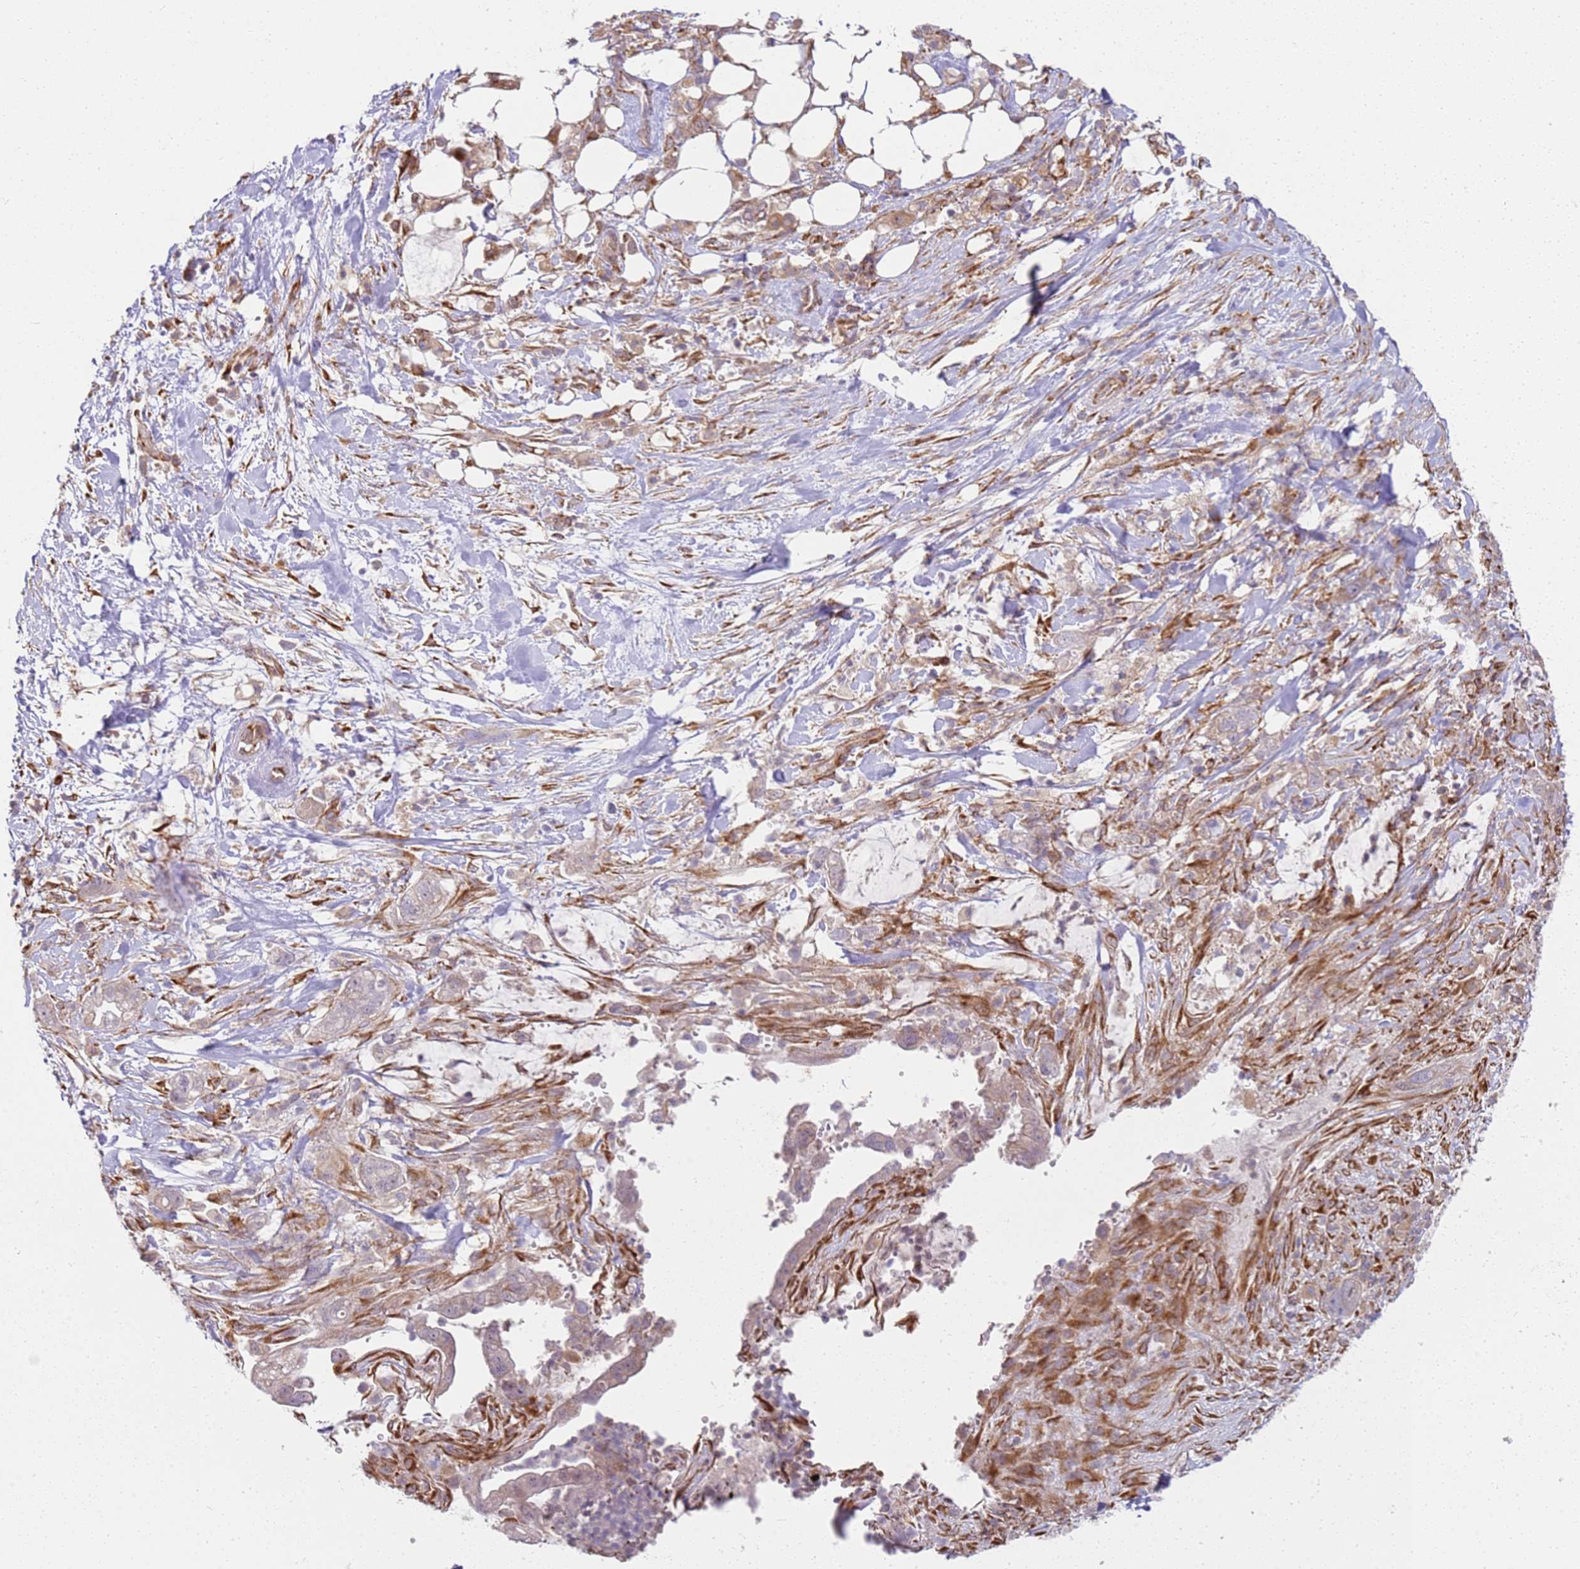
{"staining": {"intensity": "weak", "quantity": "25%-75%", "location": "cytoplasmic/membranous"}, "tissue": "pancreatic cancer", "cell_type": "Tumor cells", "image_type": "cancer", "snomed": [{"axis": "morphology", "description": "Adenocarcinoma, NOS"}, {"axis": "topography", "description": "Pancreas"}], "caption": "Immunohistochemistry of human pancreatic cancer reveals low levels of weak cytoplasmic/membranous positivity in about 25%-75% of tumor cells.", "gene": "GRAP", "patient": {"sex": "male", "age": 44}}